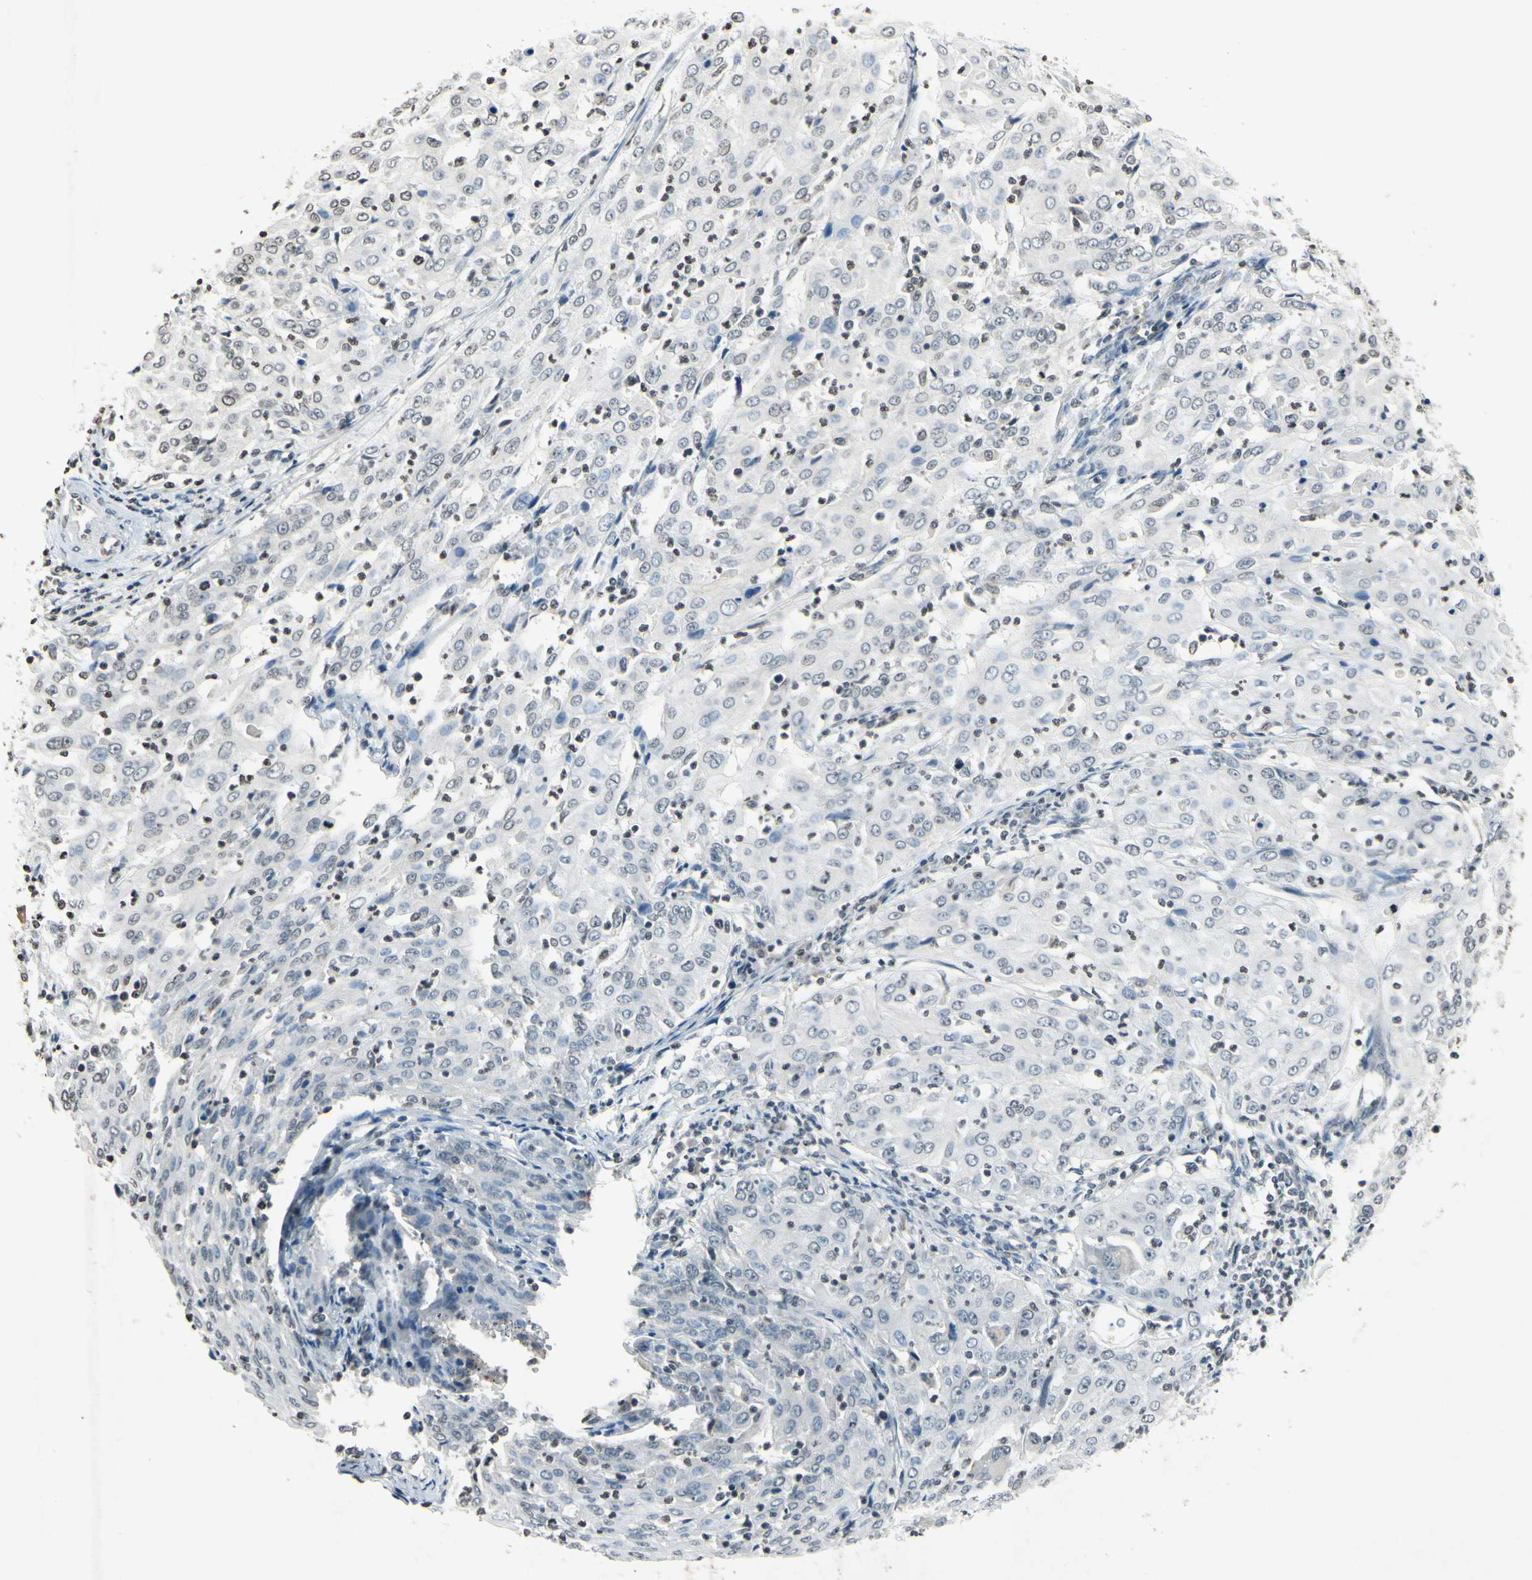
{"staining": {"intensity": "weak", "quantity": ">75%", "location": "cytoplasmic/membranous"}, "tissue": "cervical cancer", "cell_type": "Tumor cells", "image_type": "cancer", "snomed": [{"axis": "morphology", "description": "Squamous cell carcinoma, NOS"}, {"axis": "topography", "description": "Cervix"}], "caption": "Brown immunohistochemical staining in cervical cancer demonstrates weak cytoplasmic/membranous positivity in approximately >75% of tumor cells.", "gene": "CLDN11", "patient": {"sex": "female", "age": 39}}